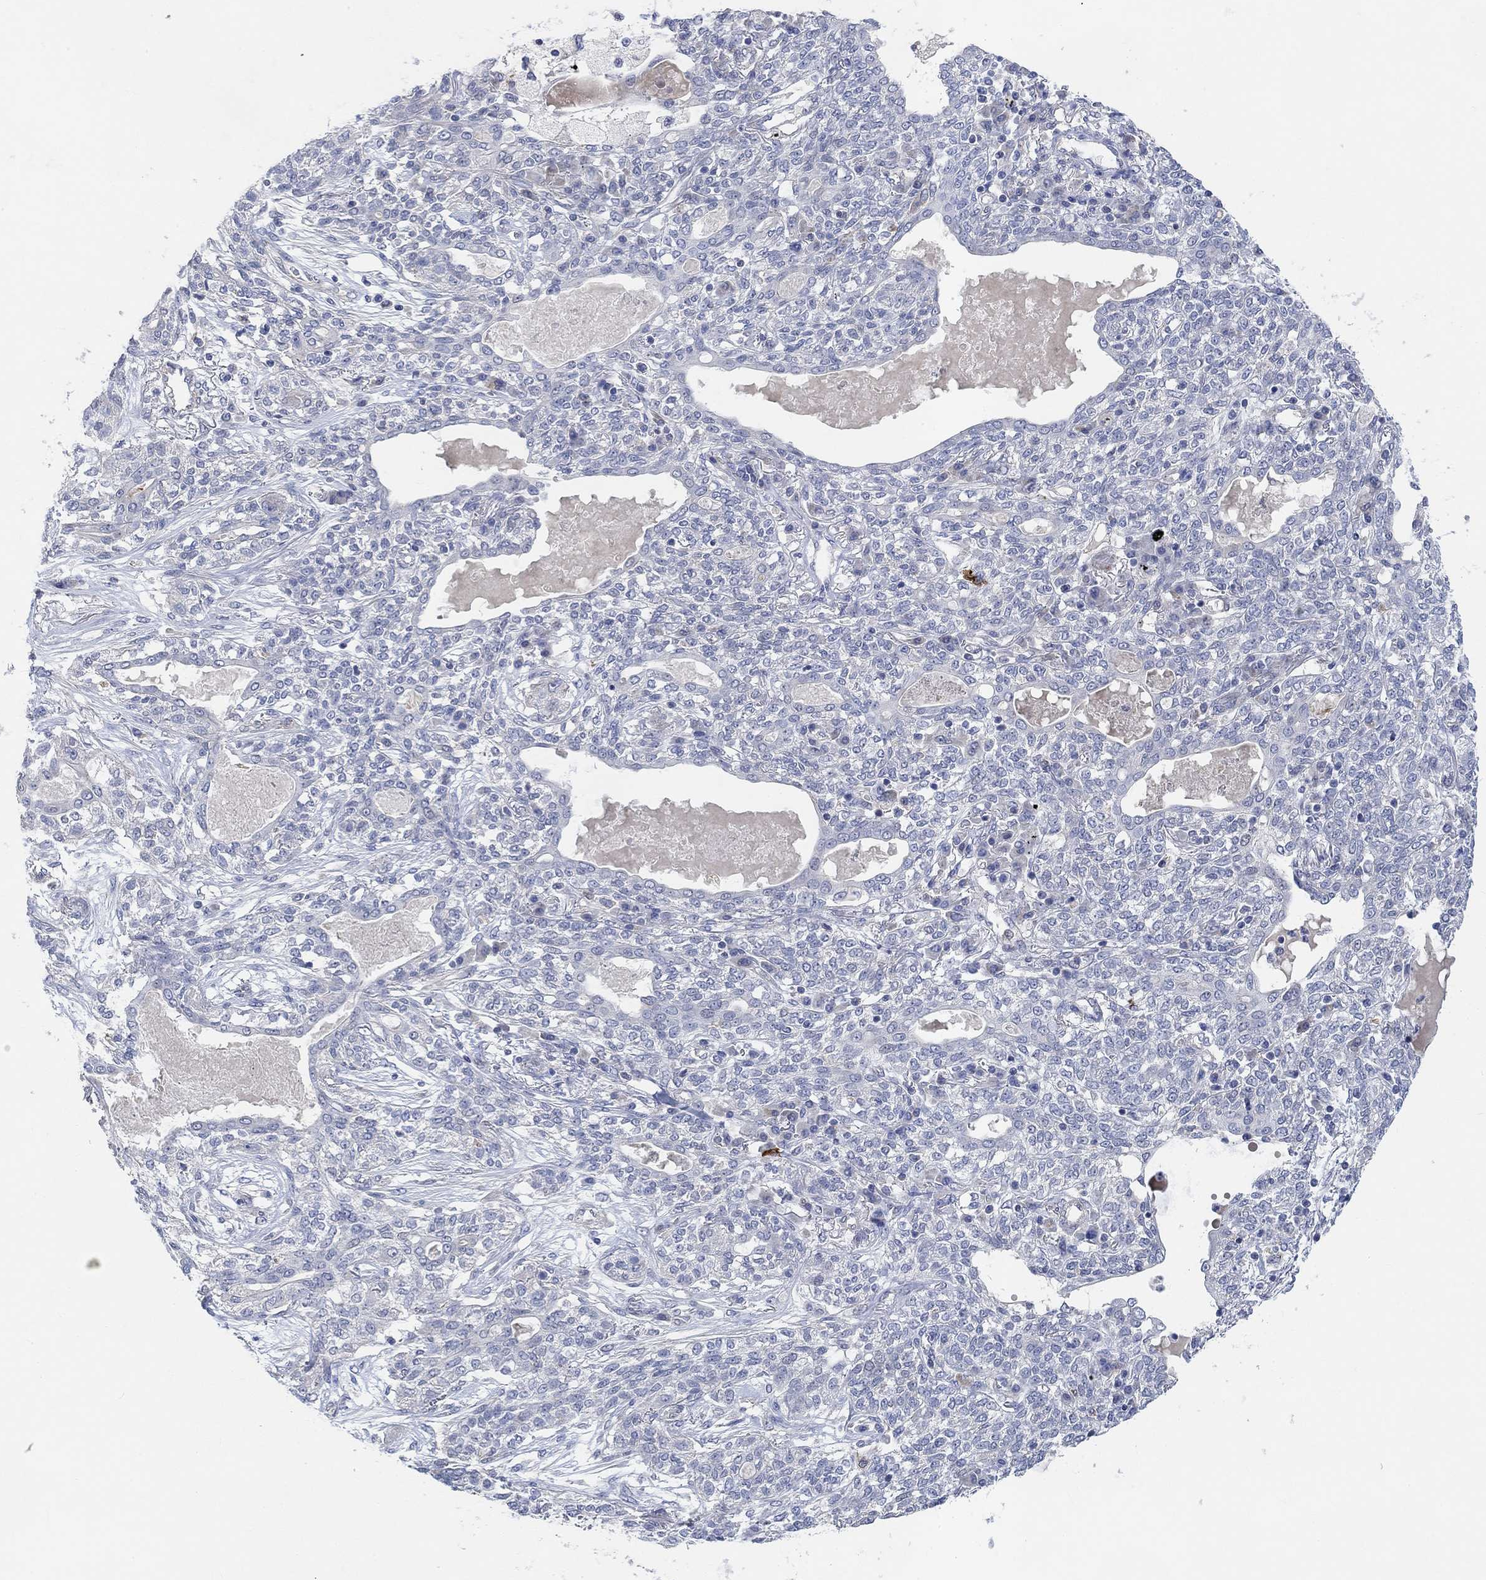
{"staining": {"intensity": "negative", "quantity": "none", "location": "none"}, "tissue": "lung cancer", "cell_type": "Tumor cells", "image_type": "cancer", "snomed": [{"axis": "morphology", "description": "Squamous cell carcinoma, NOS"}, {"axis": "topography", "description": "Lung"}], "caption": "A photomicrograph of lung cancer (squamous cell carcinoma) stained for a protein displays no brown staining in tumor cells. (Brightfield microscopy of DAB immunohistochemistry (IHC) at high magnification).", "gene": "HCRTR1", "patient": {"sex": "female", "age": 70}}